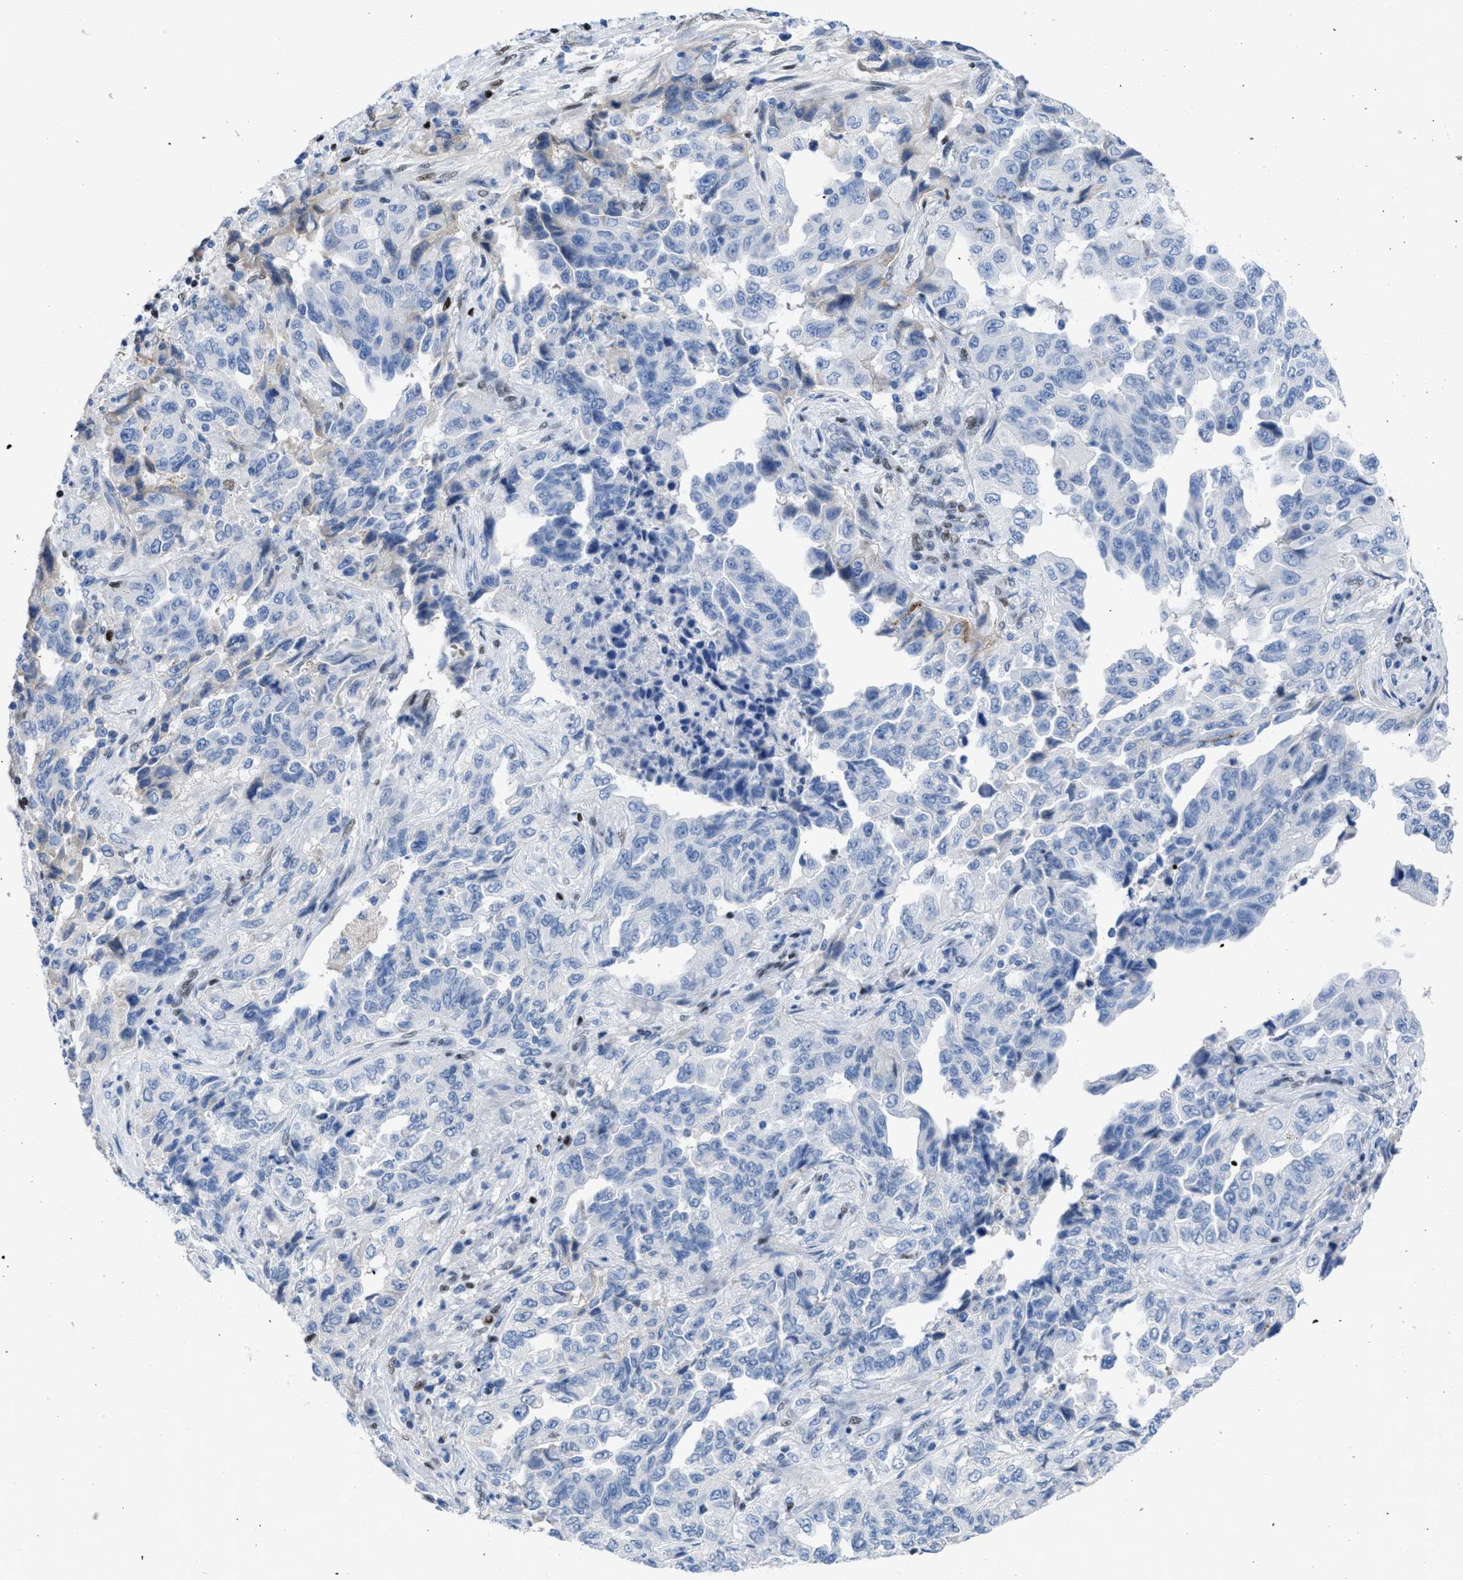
{"staining": {"intensity": "weak", "quantity": "<25%", "location": "cytoplasmic/membranous"}, "tissue": "lung cancer", "cell_type": "Tumor cells", "image_type": "cancer", "snomed": [{"axis": "morphology", "description": "Adenocarcinoma, NOS"}, {"axis": "topography", "description": "Lung"}], "caption": "An image of human adenocarcinoma (lung) is negative for staining in tumor cells.", "gene": "LEF1", "patient": {"sex": "female", "age": 51}}